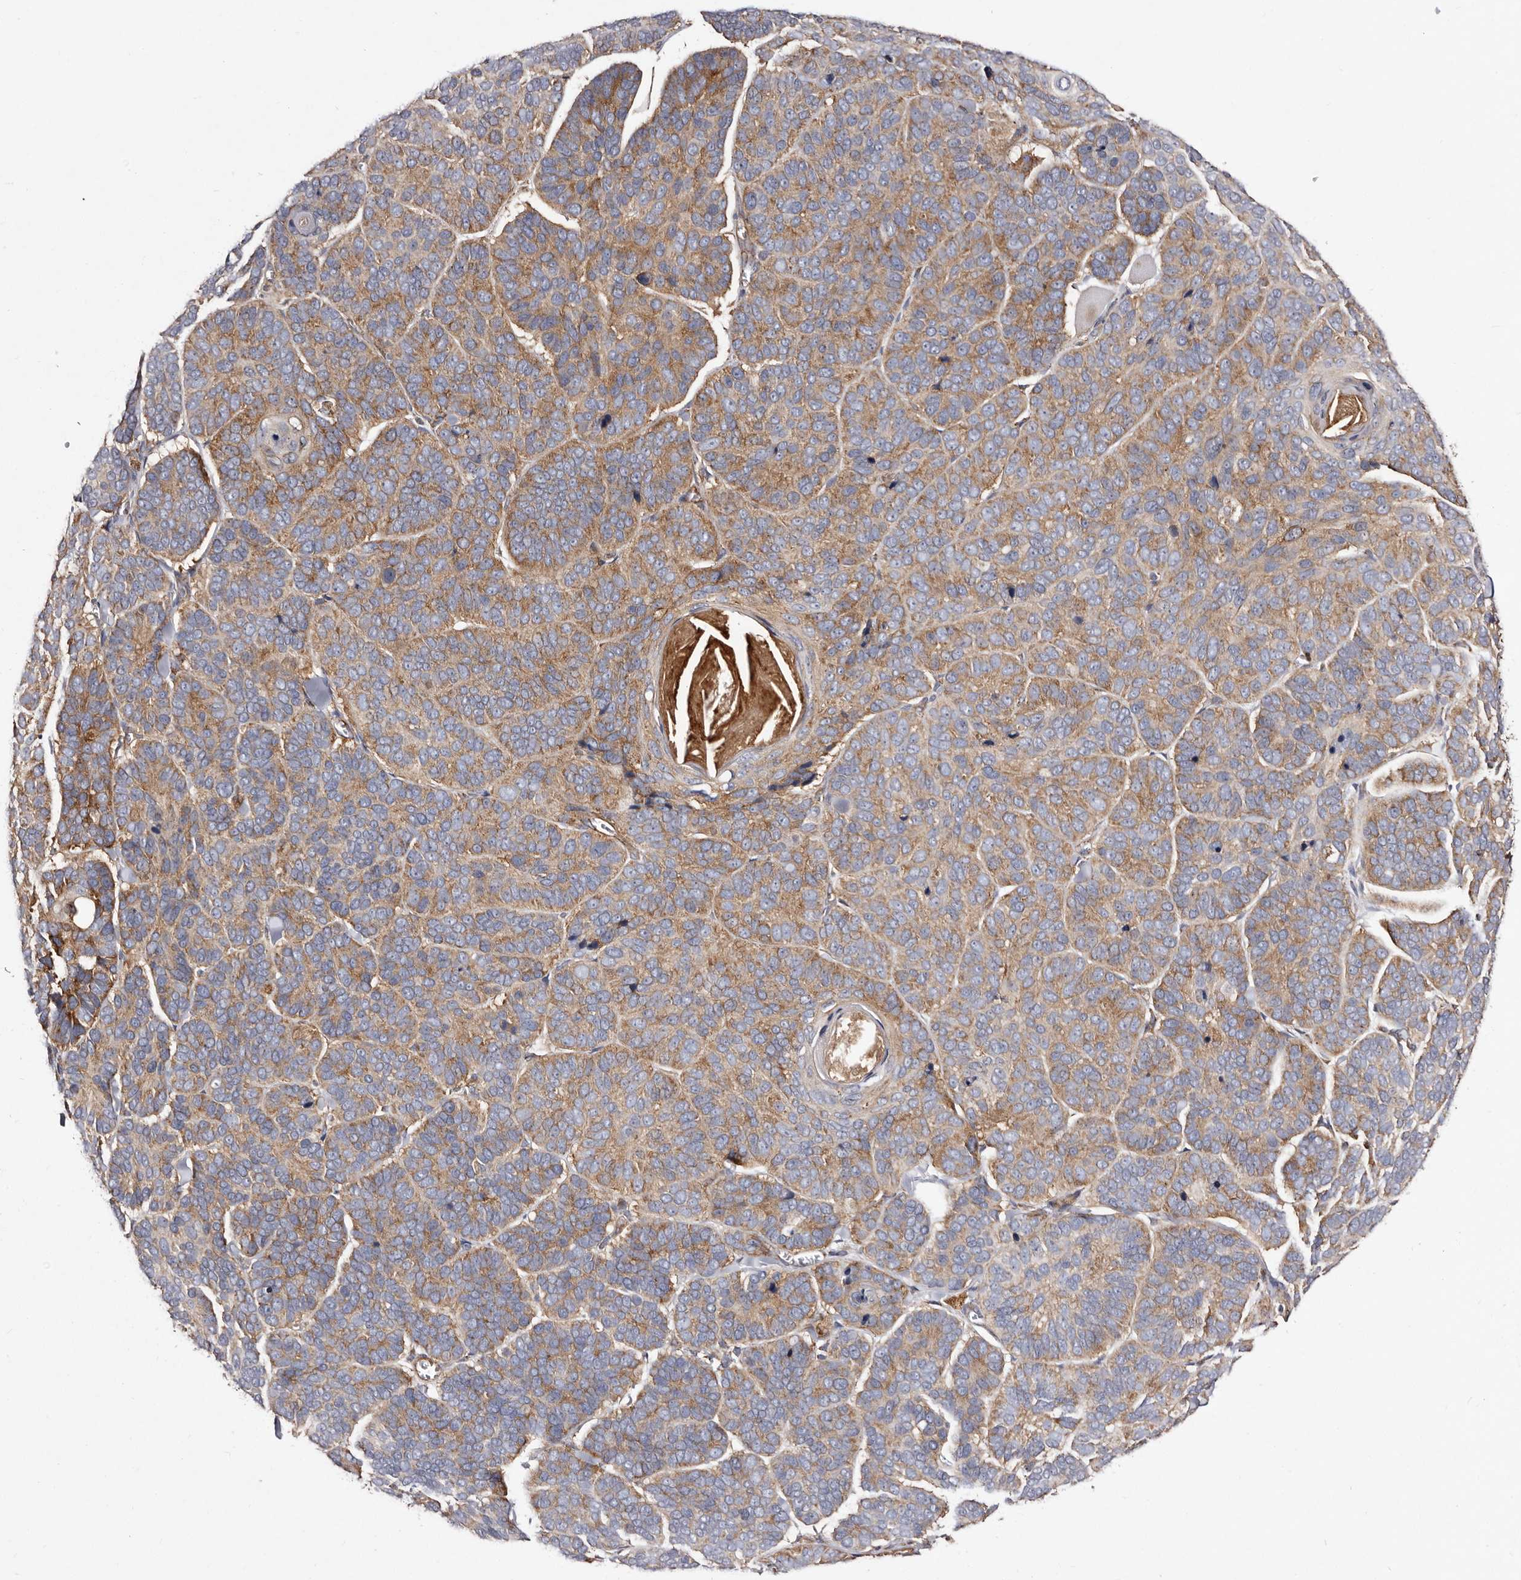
{"staining": {"intensity": "moderate", "quantity": ">75%", "location": "cytoplasmic/membranous"}, "tissue": "skin cancer", "cell_type": "Tumor cells", "image_type": "cancer", "snomed": [{"axis": "morphology", "description": "Basal cell carcinoma"}, {"axis": "topography", "description": "Skin"}], "caption": "Protein expression analysis of human skin basal cell carcinoma reveals moderate cytoplasmic/membranous positivity in approximately >75% of tumor cells. (DAB (3,3'-diaminobenzidine) IHC, brown staining for protein, blue staining for nuclei).", "gene": "LUZP1", "patient": {"sex": "male", "age": 62}}